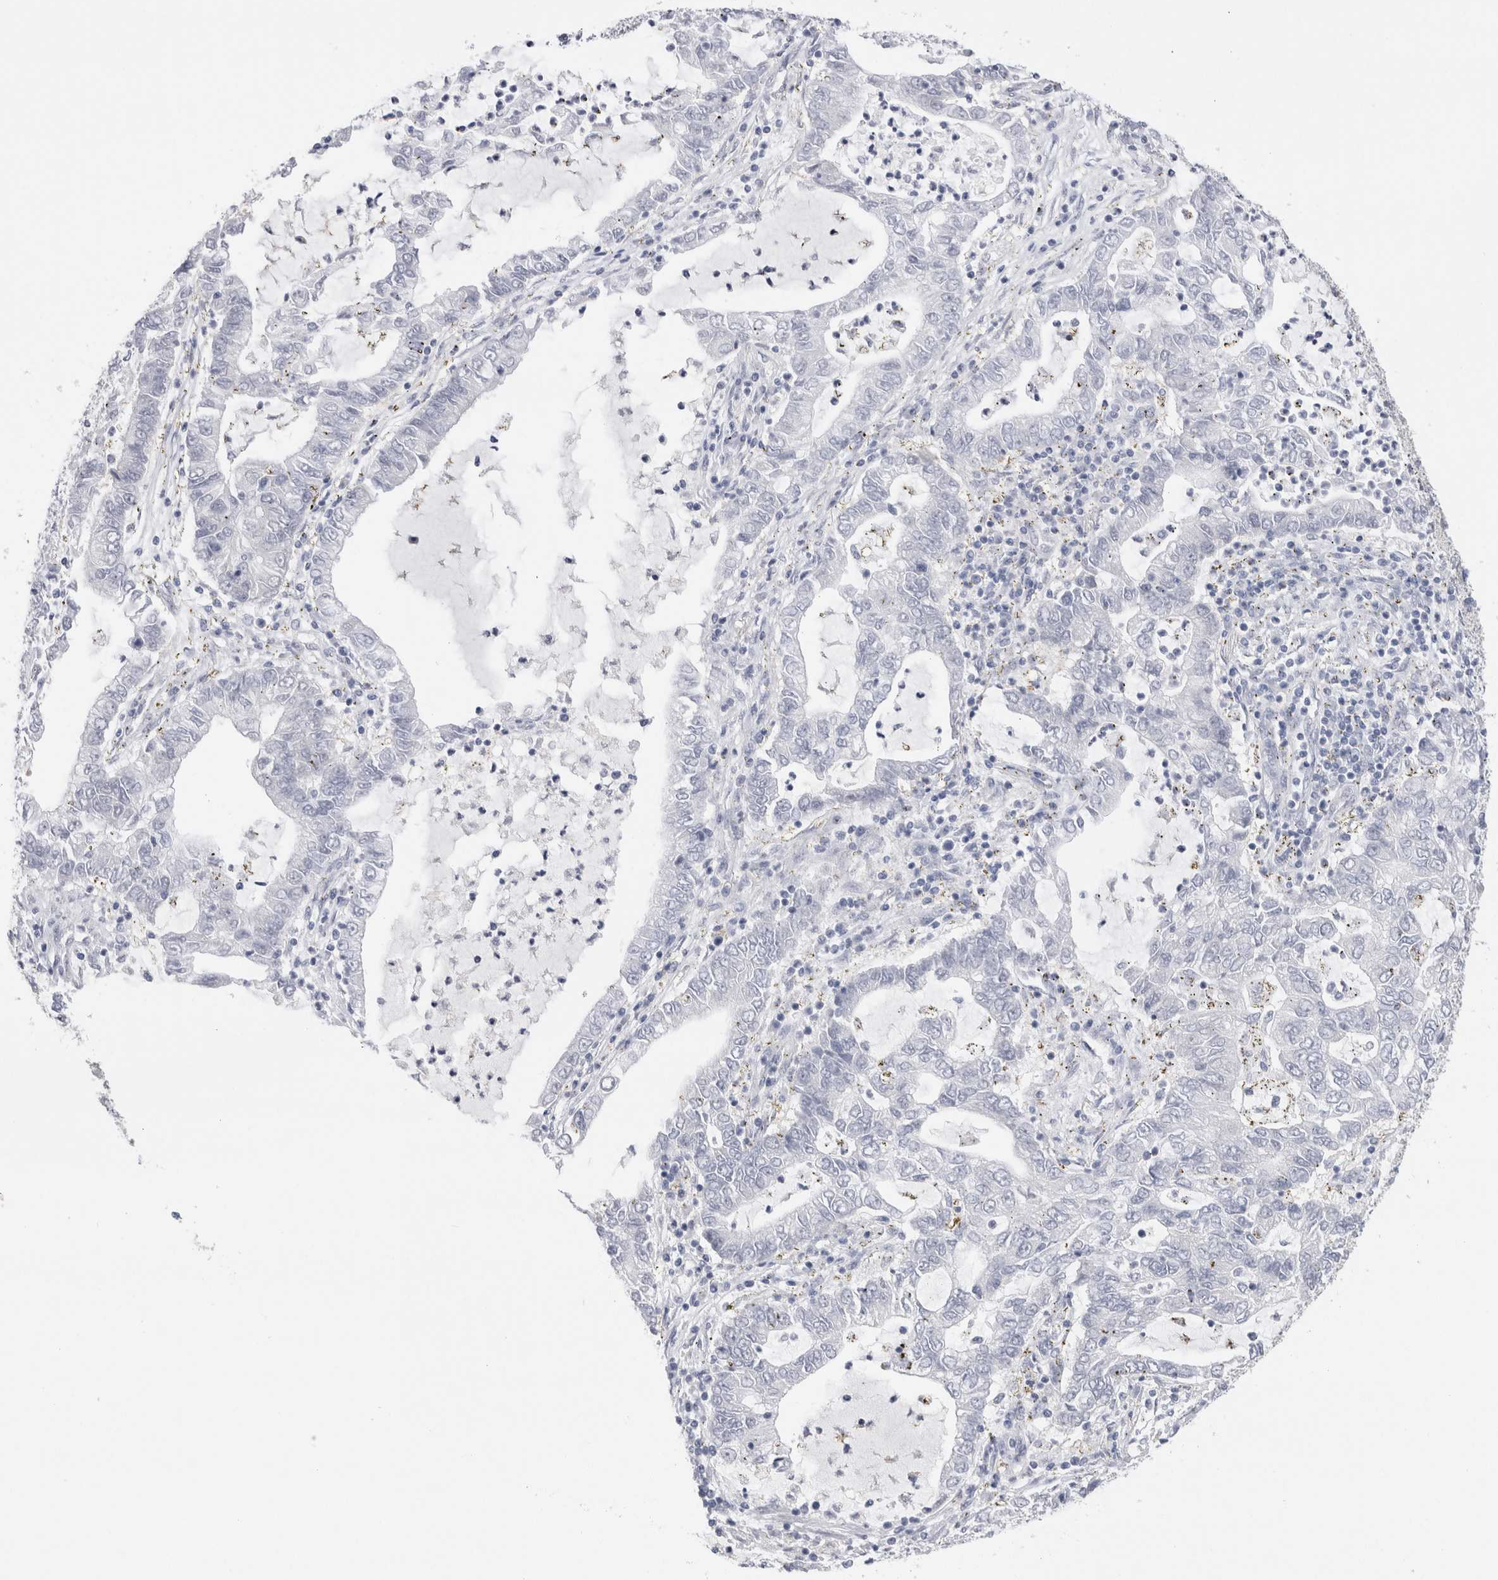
{"staining": {"intensity": "negative", "quantity": "none", "location": "none"}, "tissue": "lung cancer", "cell_type": "Tumor cells", "image_type": "cancer", "snomed": [{"axis": "morphology", "description": "Adenocarcinoma, NOS"}, {"axis": "topography", "description": "Lung"}], "caption": "This is an immunohistochemistry image of human lung adenocarcinoma. There is no positivity in tumor cells.", "gene": "WIPF2", "patient": {"sex": "female", "age": 51}}